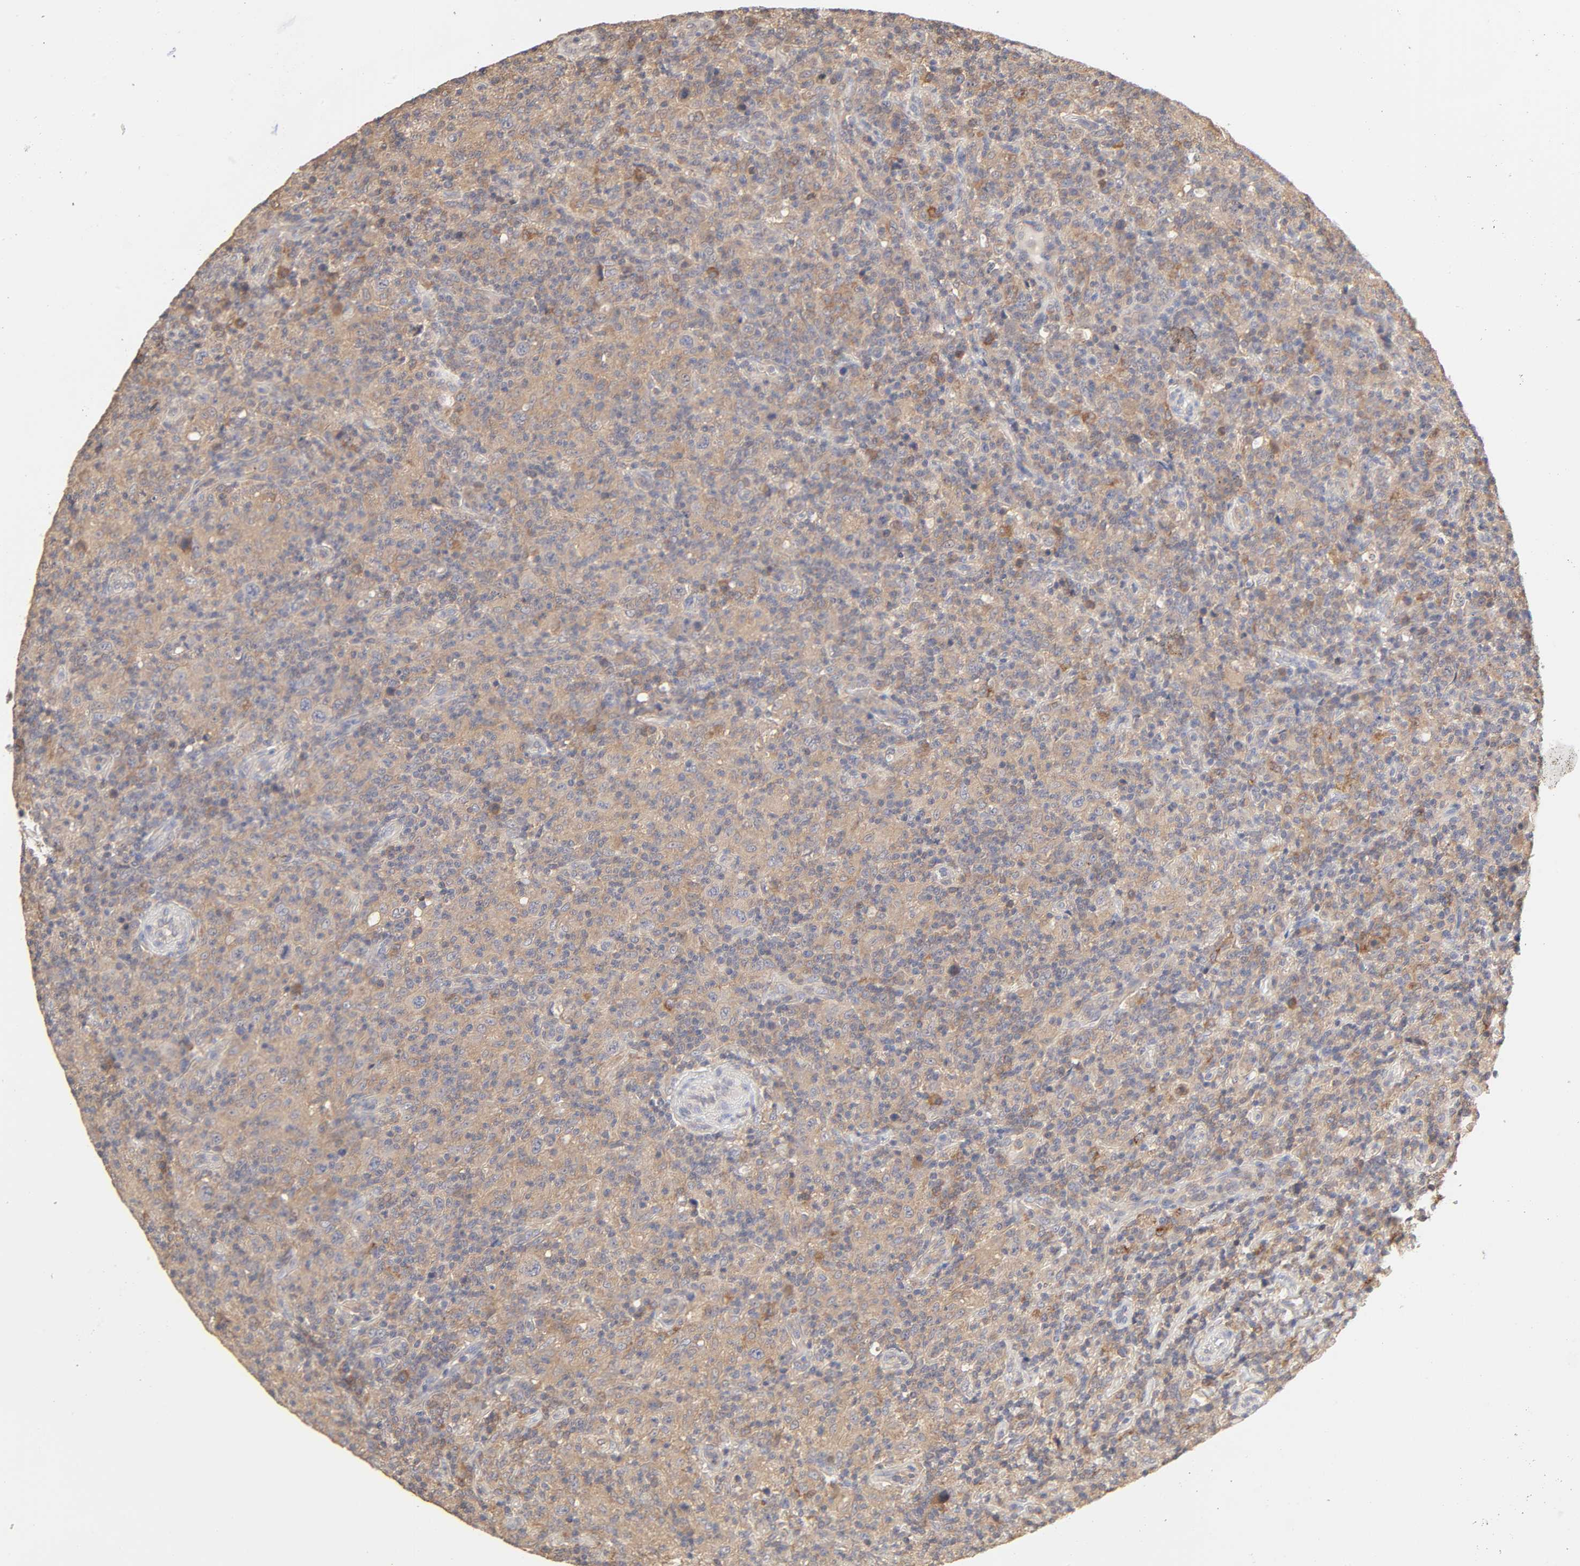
{"staining": {"intensity": "moderate", "quantity": "<25%", "location": "cytoplasmic/membranous"}, "tissue": "lymphoma", "cell_type": "Tumor cells", "image_type": "cancer", "snomed": [{"axis": "morphology", "description": "Hodgkin's disease, NOS"}, {"axis": "topography", "description": "Lymph node"}], "caption": "Brown immunohistochemical staining in human lymphoma shows moderate cytoplasmic/membranous staining in about <25% of tumor cells.", "gene": "AP1G2", "patient": {"sex": "male", "age": 65}}